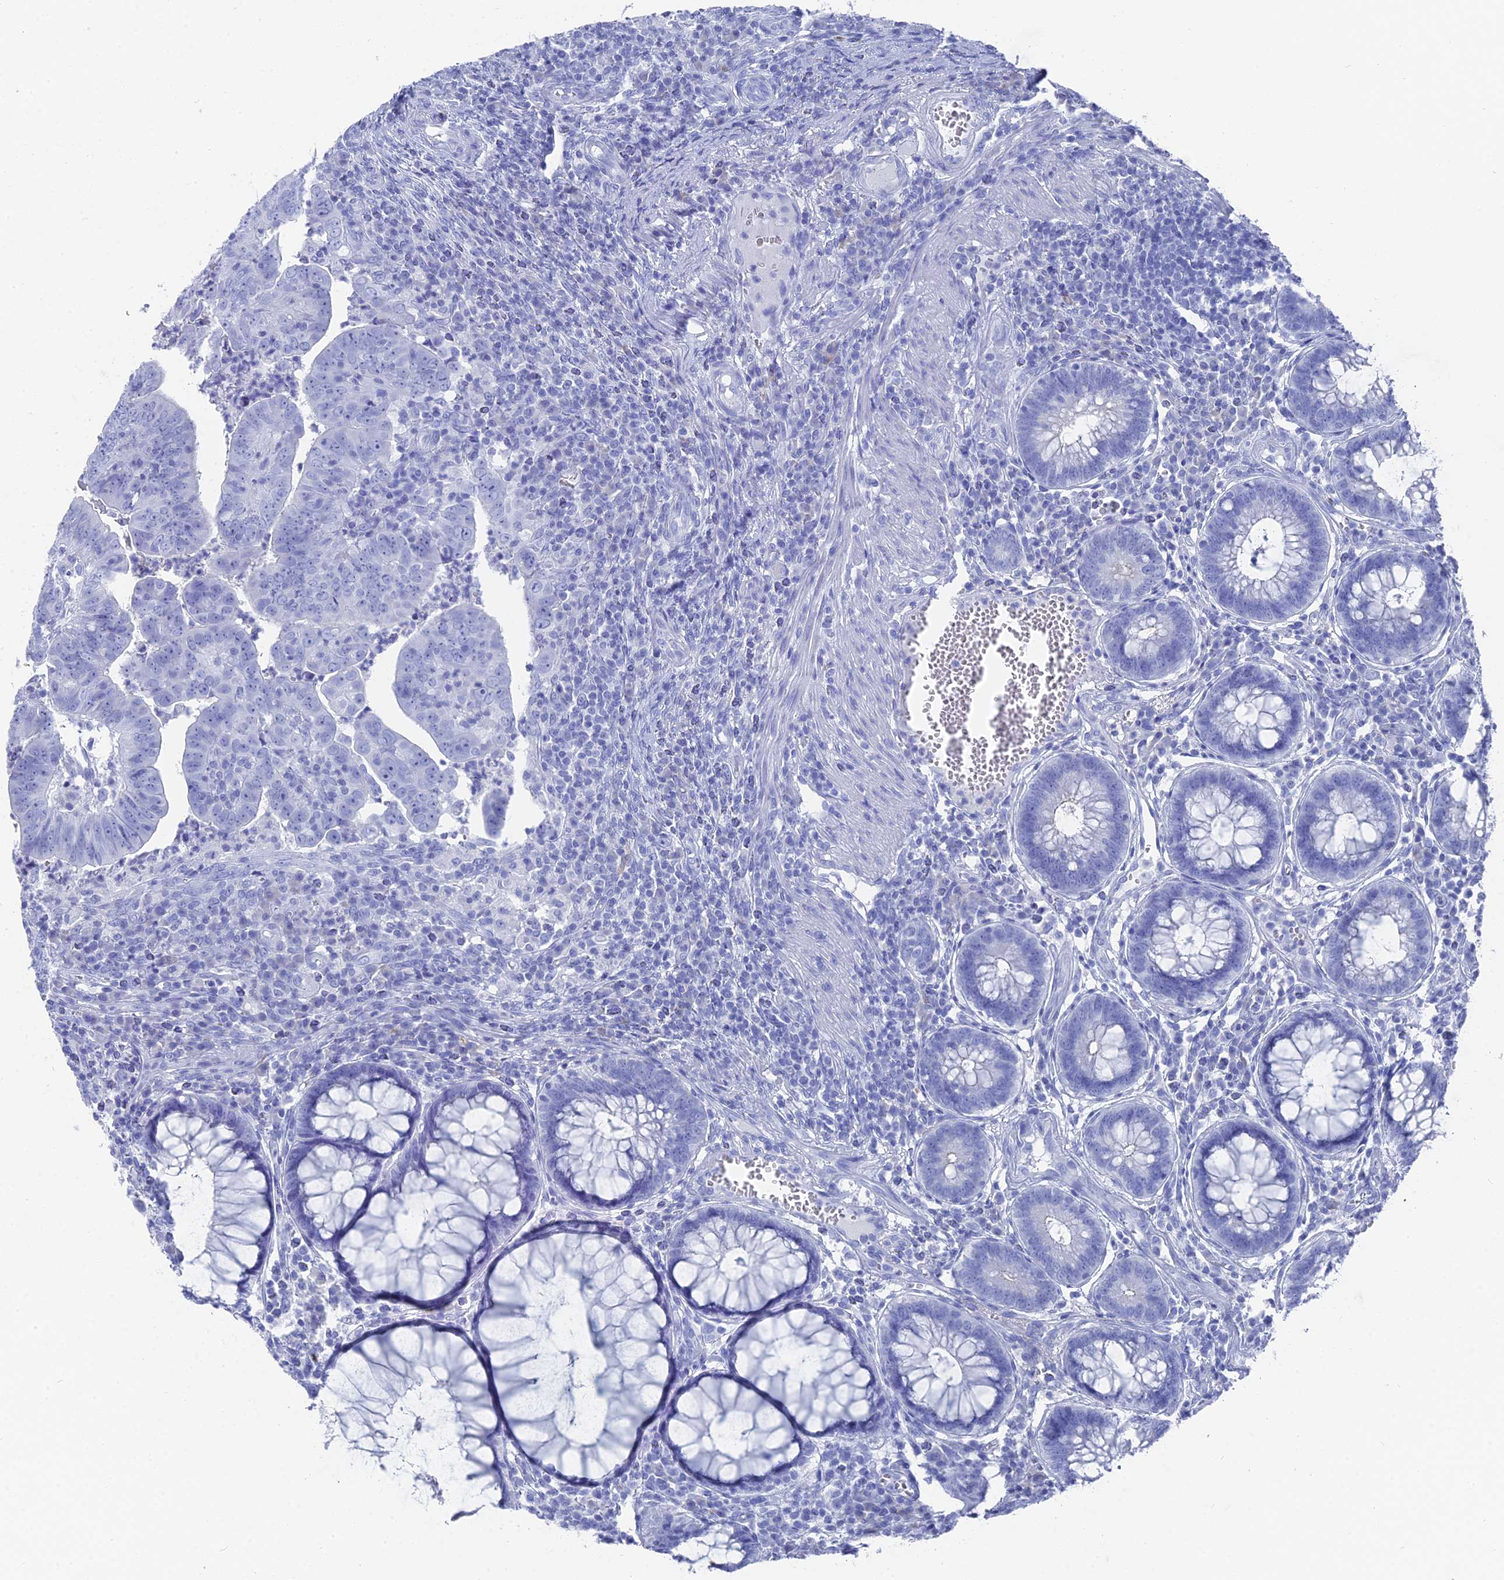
{"staining": {"intensity": "negative", "quantity": "none", "location": "none"}, "tissue": "colorectal cancer", "cell_type": "Tumor cells", "image_type": "cancer", "snomed": [{"axis": "morphology", "description": "Adenocarcinoma, NOS"}, {"axis": "topography", "description": "Rectum"}], "caption": "Tumor cells show no significant staining in adenocarcinoma (colorectal).", "gene": "ENPP3", "patient": {"sex": "male", "age": 69}}